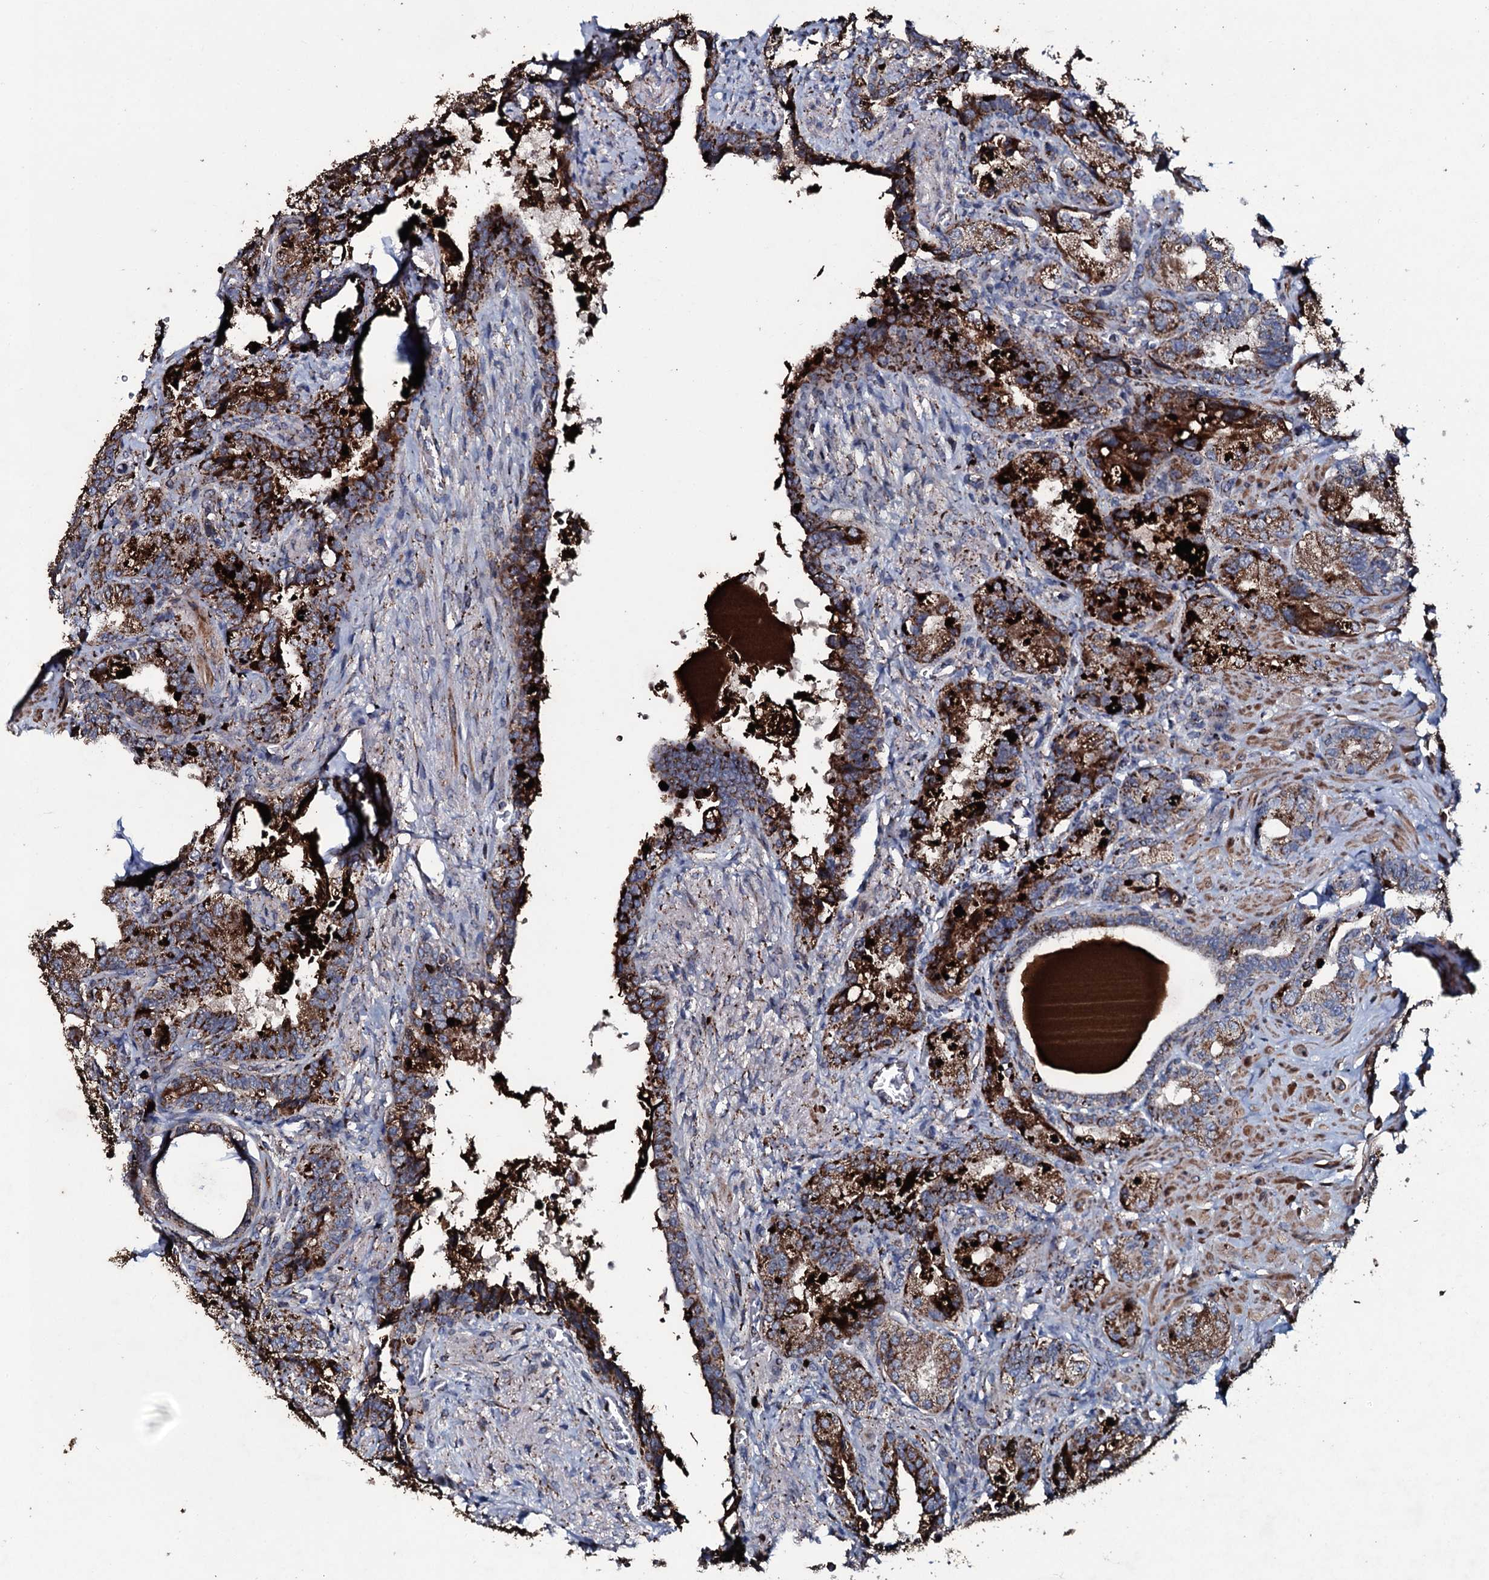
{"staining": {"intensity": "strong", "quantity": ">75%", "location": "cytoplasmic/membranous"}, "tissue": "seminal vesicle", "cell_type": "Glandular cells", "image_type": "normal", "snomed": [{"axis": "morphology", "description": "Normal tissue, NOS"}, {"axis": "topography", "description": "Prostate and seminal vesicle, NOS"}, {"axis": "topography", "description": "Prostate"}, {"axis": "topography", "description": "Seminal veicle"}], "caption": "The photomicrograph reveals immunohistochemical staining of unremarkable seminal vesicle. There is strong cytoplasmic/membranous expression is appreciated in approximately >75% of glandular cells. (brown staining indicates protein expression, while blue staining denotes nuclei).", "gene": "DYNC2I2", "patient": {"sex": "male", "age": 67}}